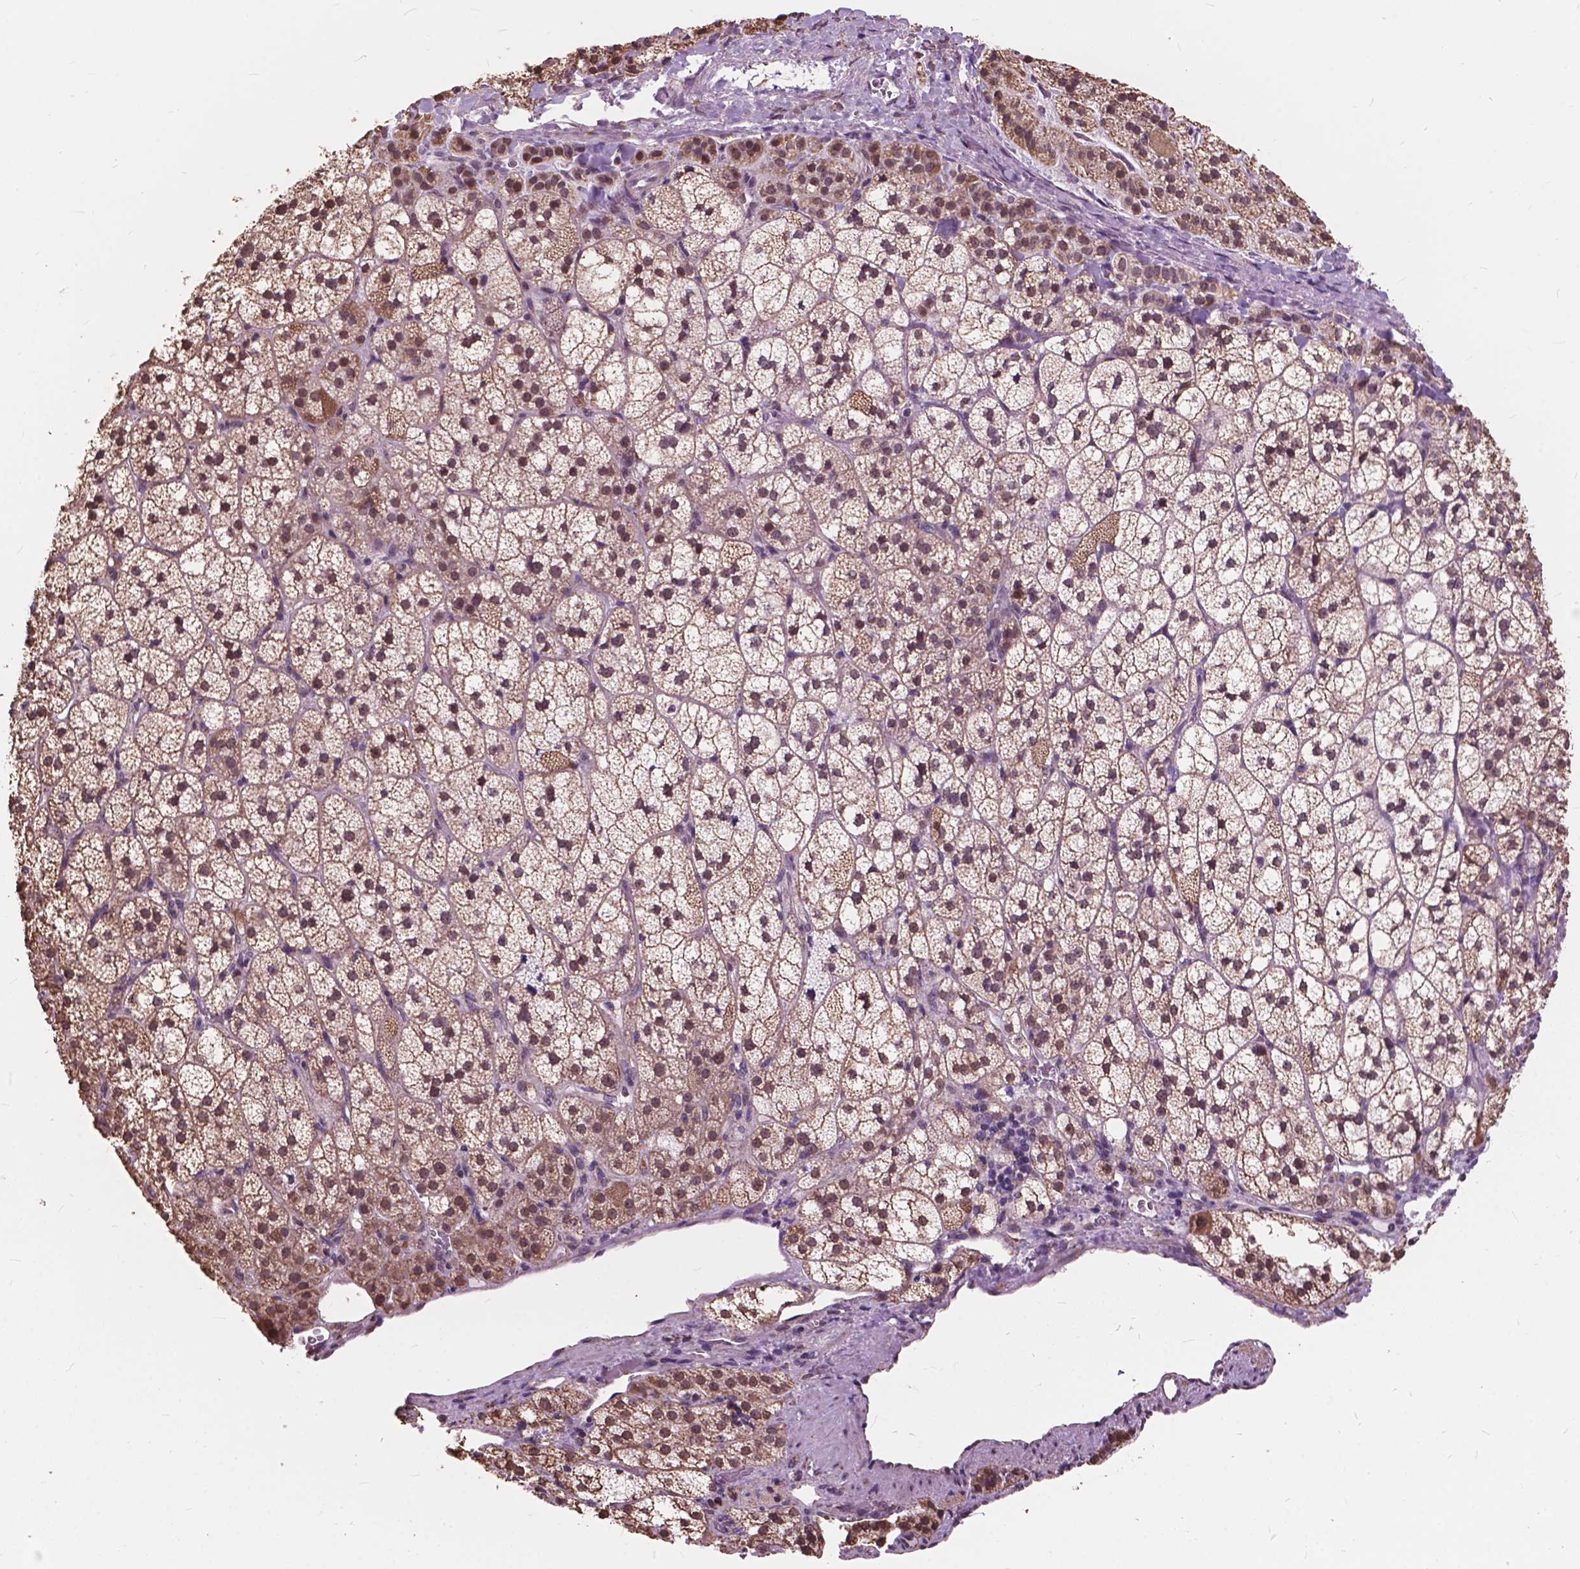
{"staining": {"intensity": "moderate", "quantity": ">75%", "location": "cytoplasmic/membranous,nuclear"}, "tissue": "adrenal gland", "cell_type": "Glandular cells", "image_type": "normal", "snomed": [{"axis": "morphology", "description": "Normal tissue, NOS"}, {"axis": "topography", "description": "Adrenal gland"}], "caption": "Immunohistochemical staining of normal human adrenal gland exhibits medium levels of moderate cytoplasmic/membranous,nuclear positivity in approximately >75% of glandular cells.", "gene": "SCOC", "patient": {"sex": "female", "age": 60}}